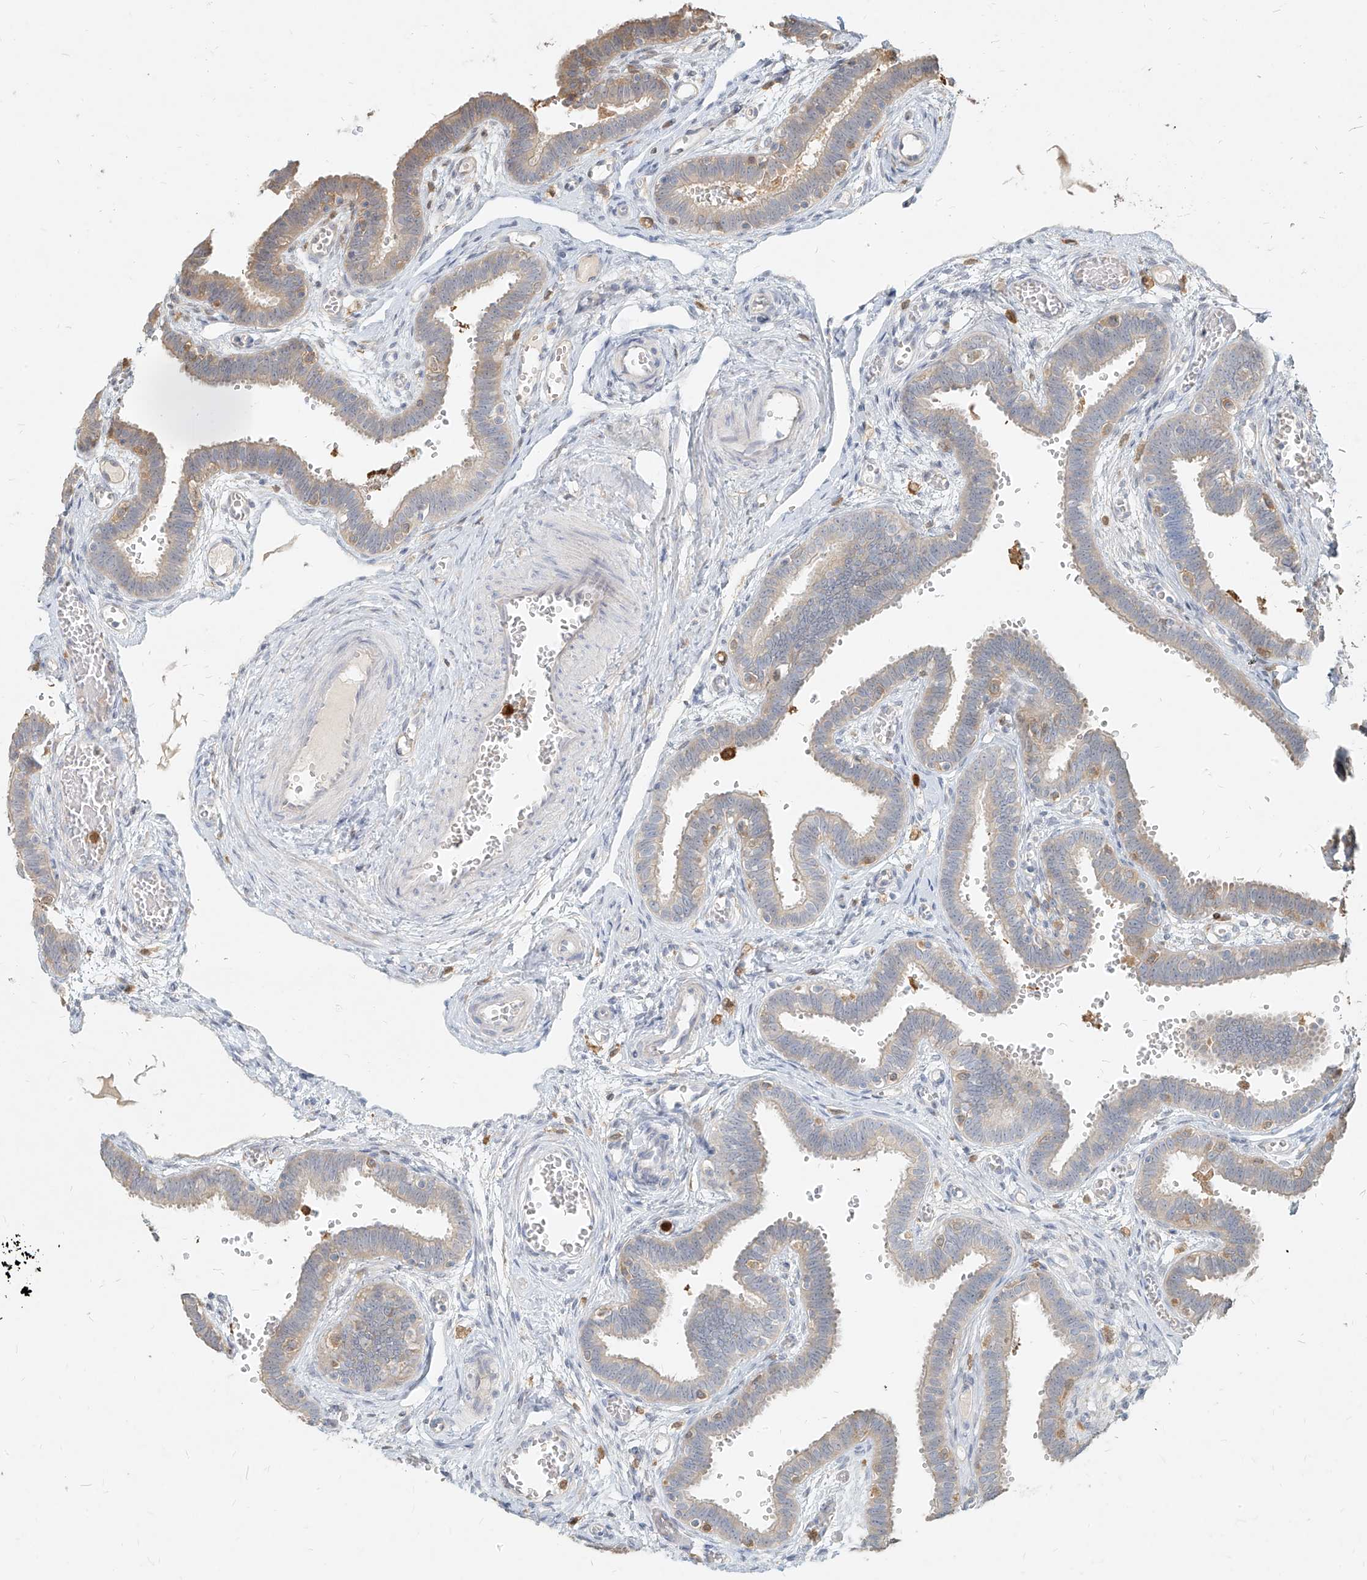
{"staining": {"intensity": "weak", "quantity": "25%-75%", "location": "cytoplasmic/membranous"}, "tissue": "fallopian tube", "cell_type": "Glandular cells", "image_type": "normal", "snomed": [{"axis": "morphology", "description": "Normal tissue, NOS"}, {"axis": "topography", "description": "Fallopian tube"}, {"axis": "topography", "description": "Placenta"}], "caption": "Protein staining of unremarkable fallopian tube displays weak cytoplasmic/membranous positivity in about 25%-75% of glandular cells.", "gene": "PGD", "patient": {"sex": "female", "age": 32}}